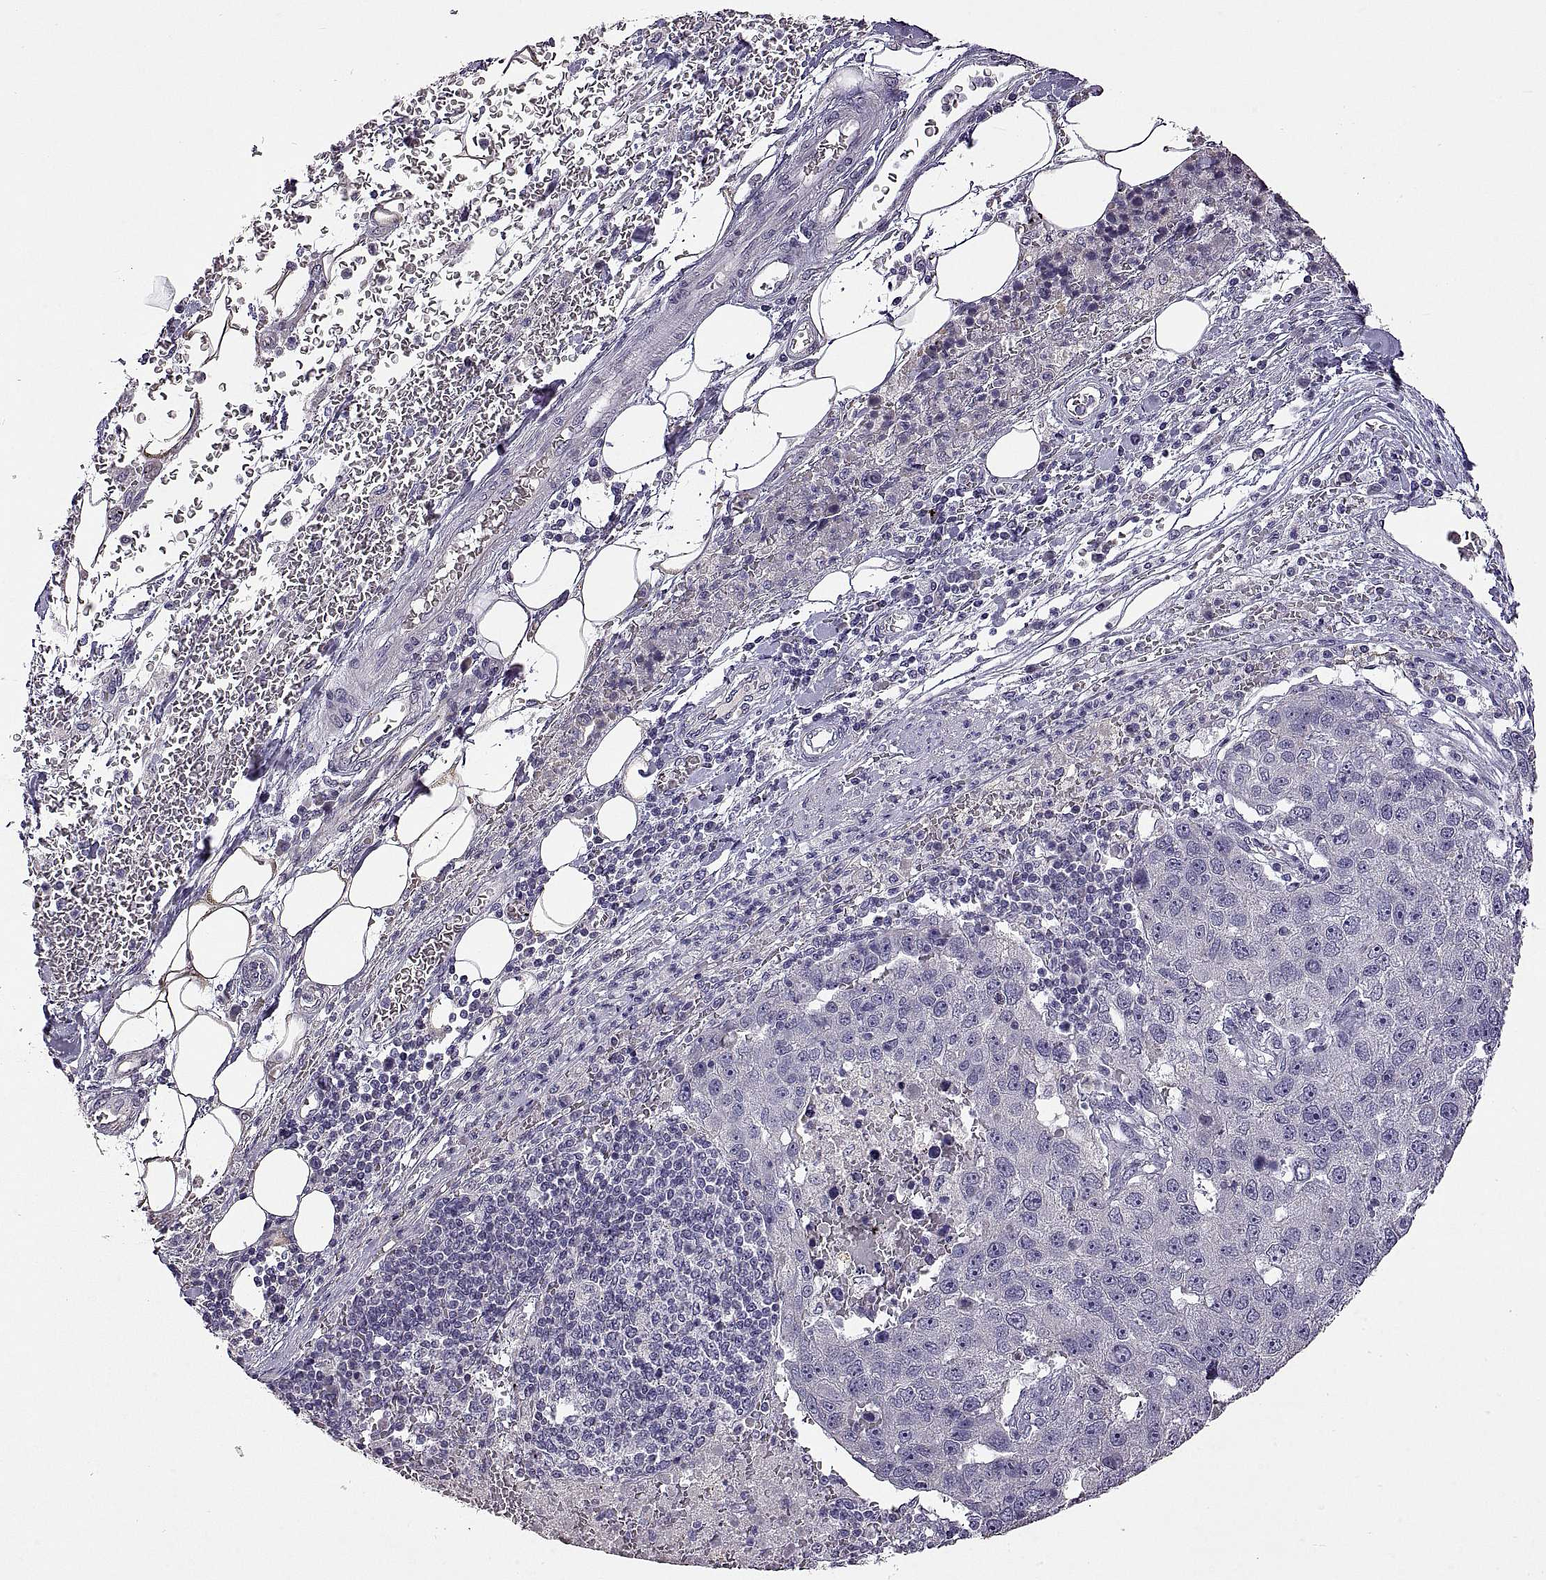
{"staining": {"intensity": "negative", "quantity": "none", "location": "none"}, "tissue": "pancreatic cancer", "cell_type": "Tumor cells", "image_type": "cancer", "snomed": [{"axis": "morphology", "description": "Adenocarcinoma, NOS"}, {"axis": "topography", "description": "Pancreas"}], "caption": "IHC histopathology image of human pancreatic cancer stained for a protein (brown), which reveals no expression in tumor cells.", "gene": "DEFB136", "patient": {"sex": "female", "age": 61}}